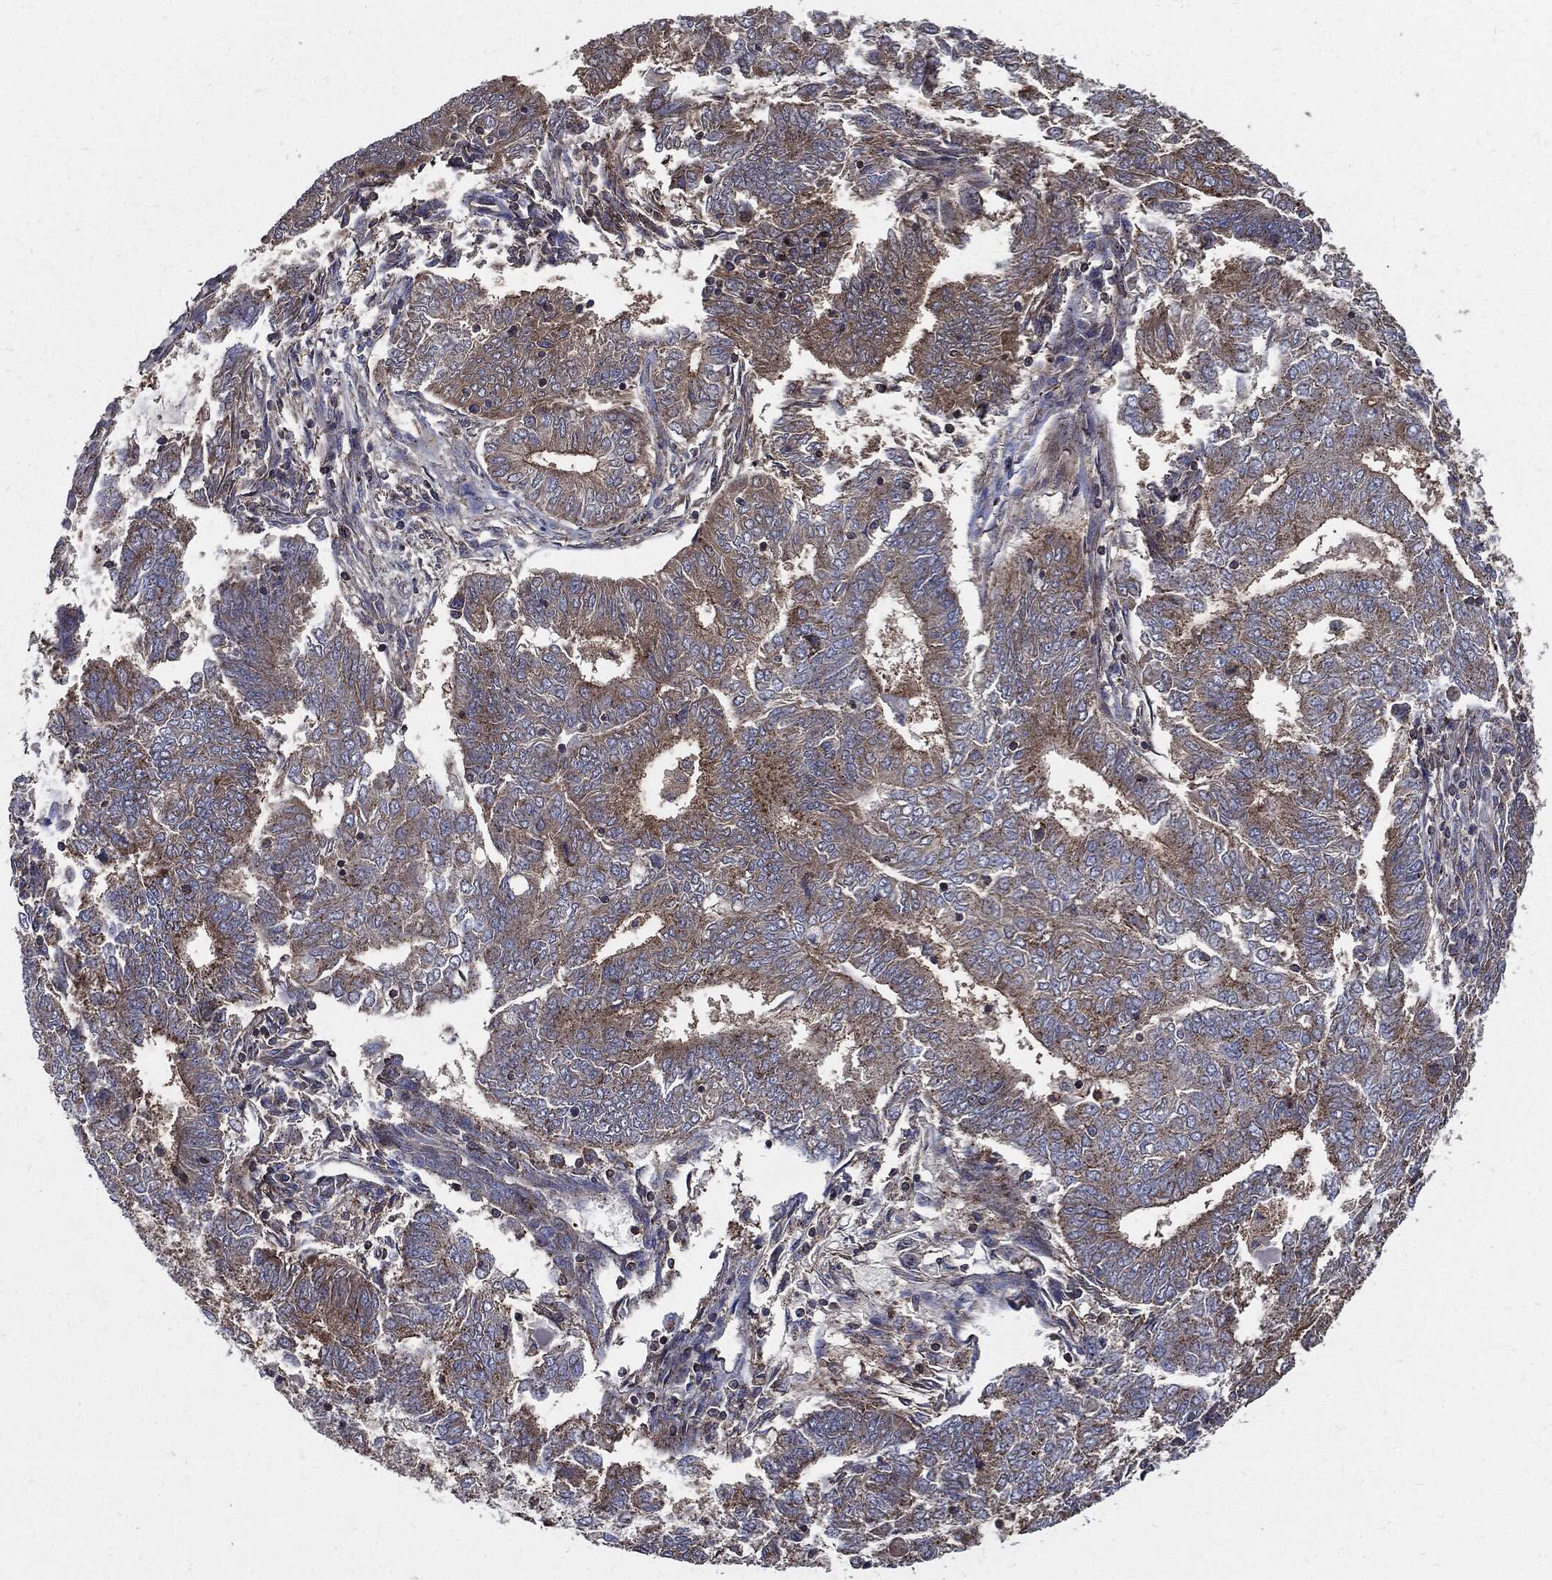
{"staining": {"intensity": "moderate", "quantity": "25%-75%", "location": "cytoplasmic/membranous"}, "tissue": "endometrial cancer", "cell_type": "Tumor cells", "image_type": "cancer", "snomed": [{"axis": "morphology", "description": "Adenocarcinoma, NOS"}, {"axis": "topography", "description": "Endometrium"}], "caption": "Adenocarcinoma (endometrial) stained with DAB immunohistochemistry shows medium levels of moderate cytoplasmic/membranous staining in approximately 25%-75% of tumor cells.", "gene": "PDCD6IP", "patient": {"sex": "female", "age": 62}}